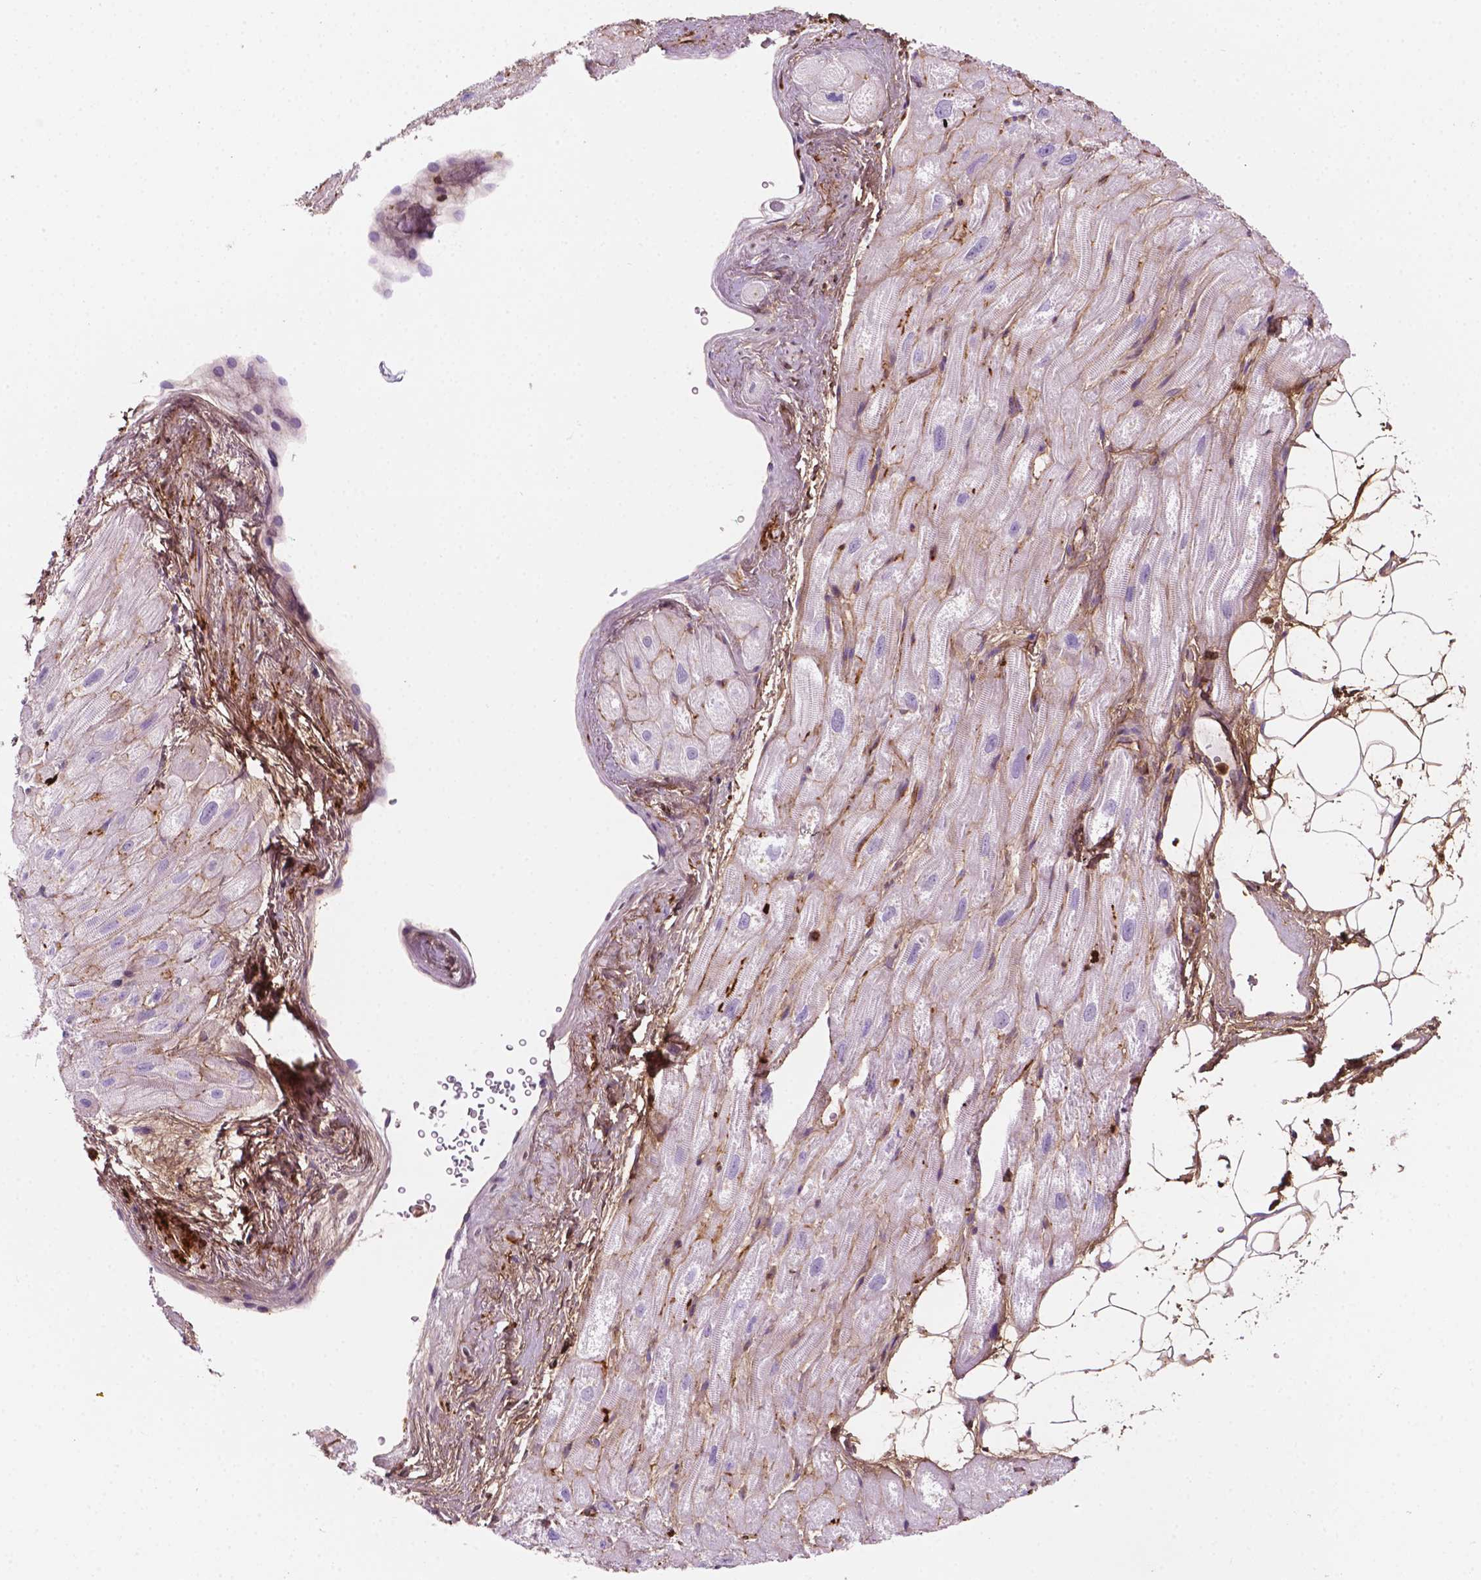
{"staining": {"intensity": "moderate", "quantity": "<25%", "location": "cytoplasmic/membranous,nuclear"}, "tissue": "heart muscle", "cell_type": "Cardiomyocytes", "image_type": "normal", "snomed": [{"axis": "morphology", "description": "Normal tissue, NOS"}, {"axis": "topography", "description": "Heart"}], "caption": "A low amount of moderate cytoplasmic/membranous,nuclear expression is seen in approximately <25% of cardiomyocytes in unremarkable heart muscle.", "gene": "DCN", "patient": {"sex": "female", "age": 69}}